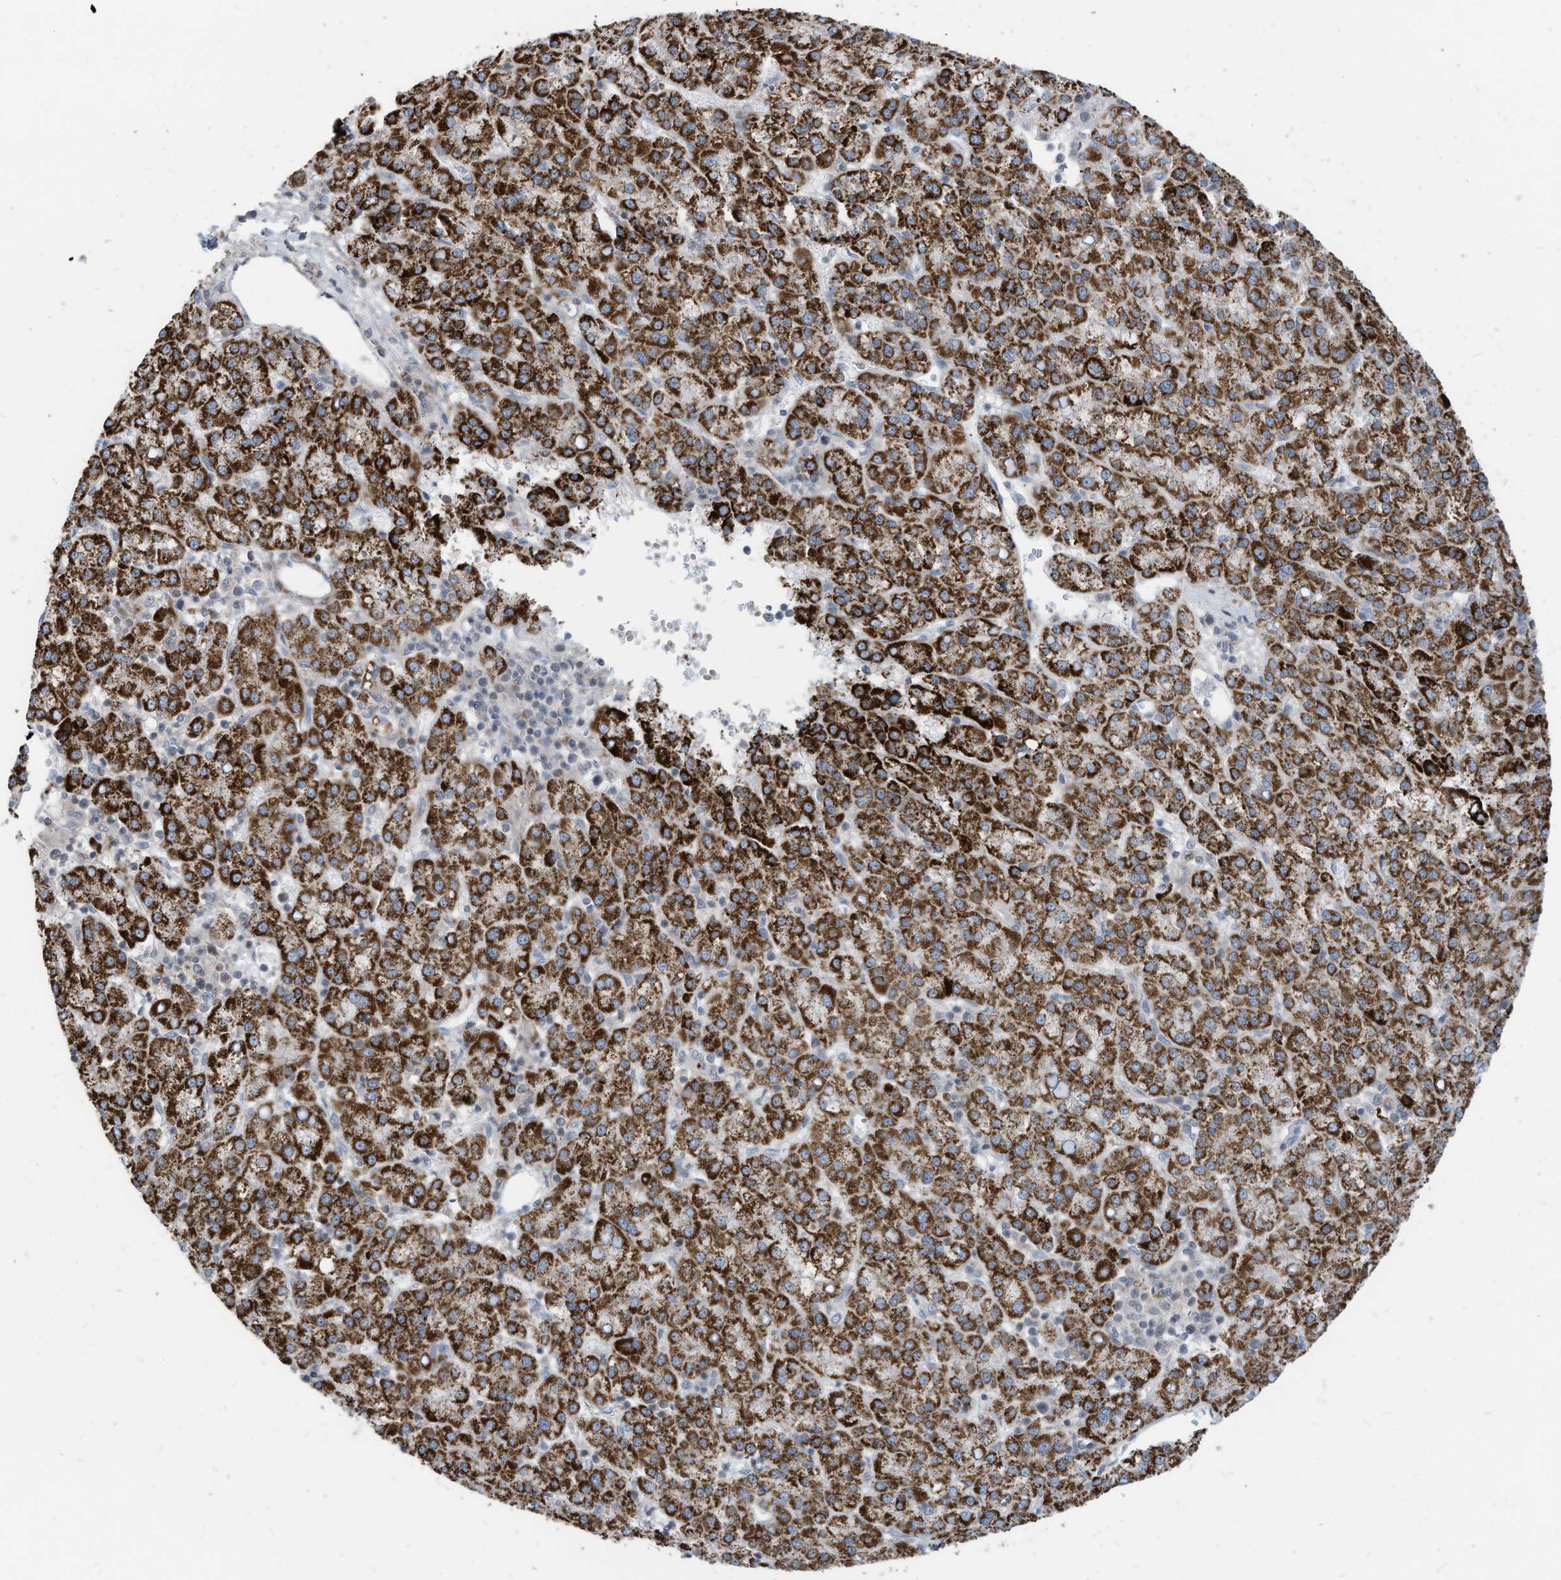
{"staining": {"intensity": "strong", "quantity": ">75%", "location": "cytoplasmic/membranous"}, "tissue": "liver cancer", "cell_type": "Tumor cells", "image_type": "cancer", "snomed": [{"axis": "morphology", "description": "Carcinoma, Hepatocellular, NOS"}, {"axis": "topography", "description": "Liver"}], "caption": "DAB immunohistochemical staining of liver cancer reveals strong cytoplasmic/membranous protein staining in approximately >75% of tumor cells. (DAB (3,3'-diaminobenzidine) IHC, brown staining for protein, blue staining for nuclei).", "gene": "GPATCH3", "patient": {"sex": "female", "age": 58}}